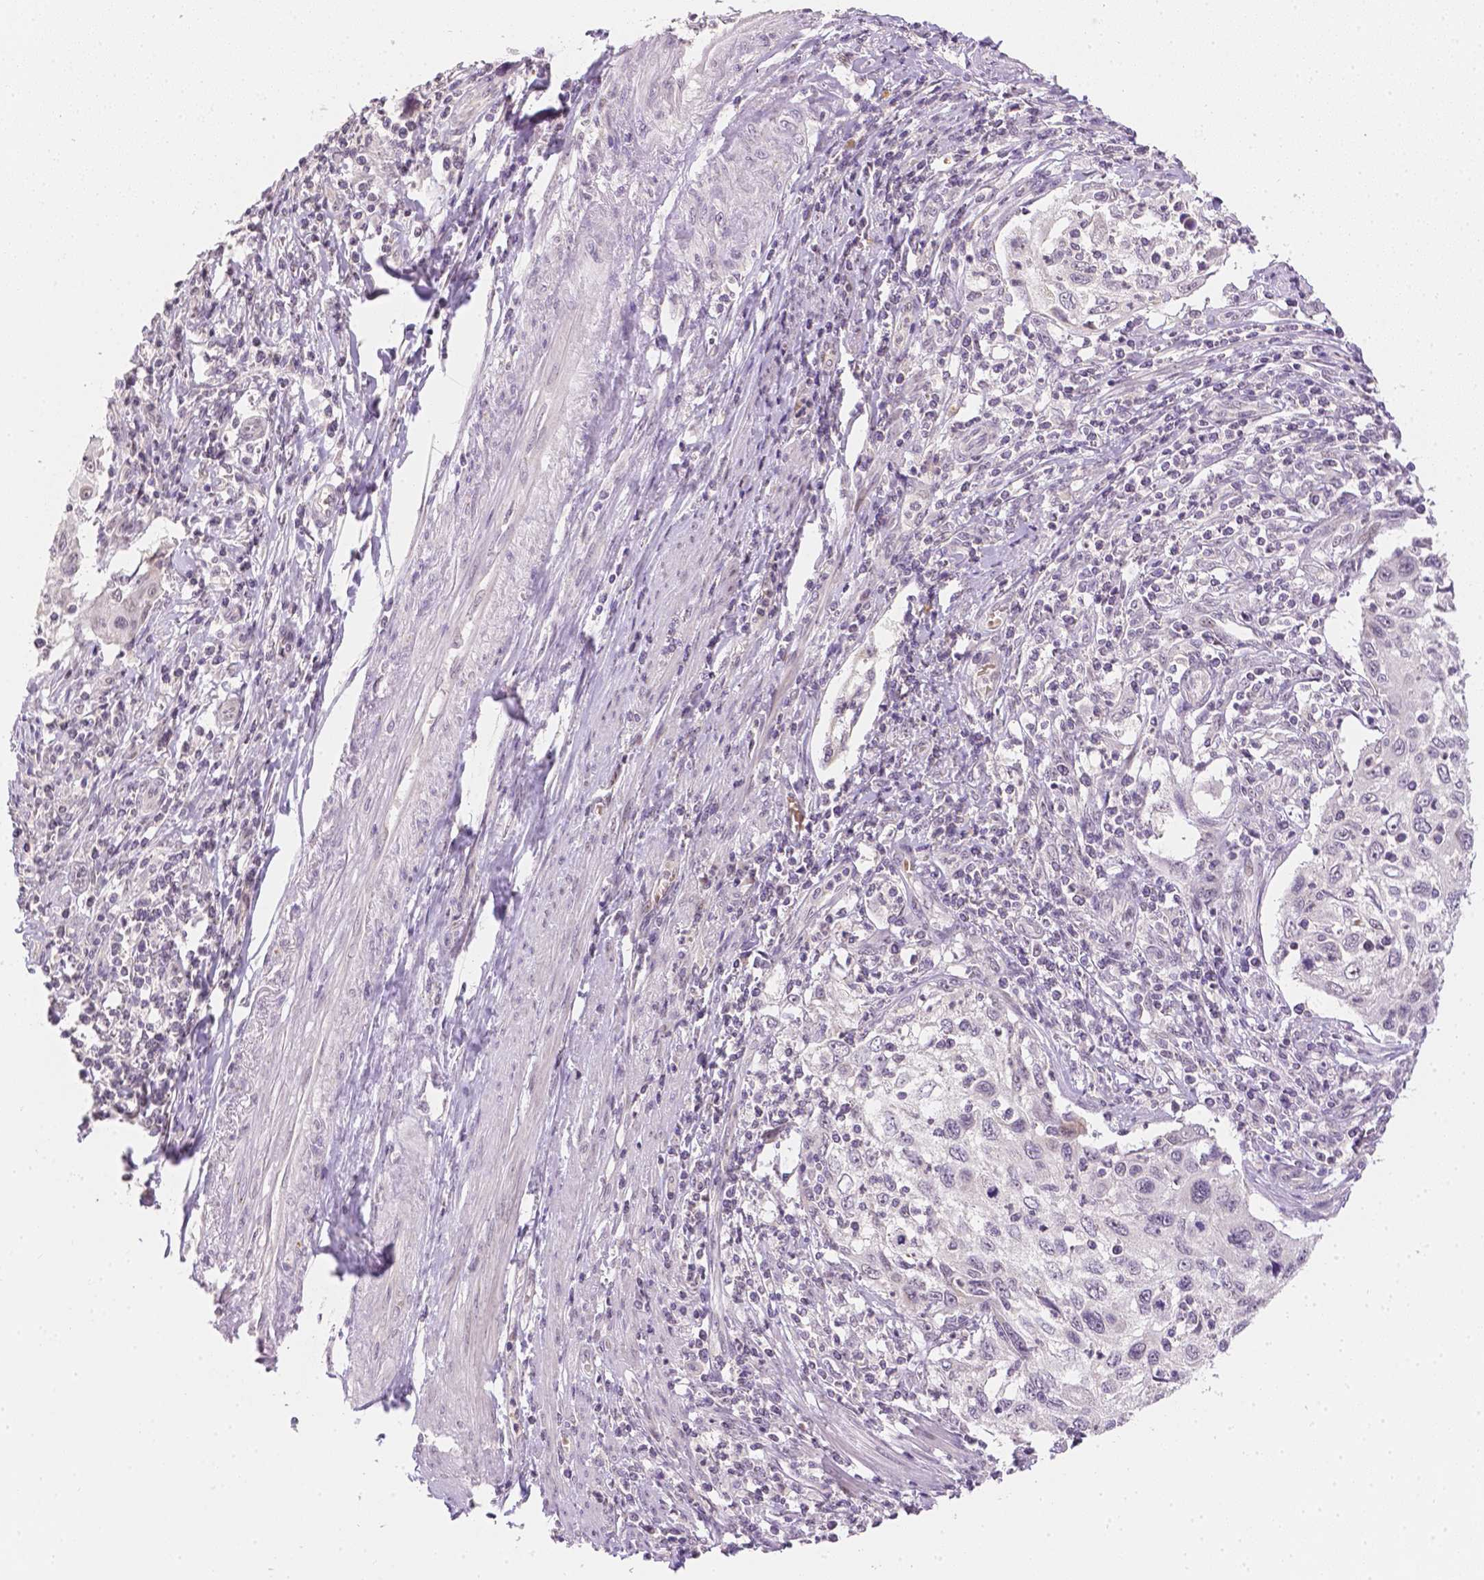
{"staining": {"intensity": "negative", "quantity": "none", "location": "none"}, "tissue": "cervical cancer", "cell_type": "Tumor cells", "image_type": "cancer", "snomed": [{"axis": "morphology", "description": "Squamous cell carcinoma, NOS"}, {"axis": "topography", "description": "Cervix"}], "caption": "An immunohistochemistry histopathology image of squamous cell carcinoma (cervical) is shown. There is no staining in tumor cells of squamous cell carcinoma (cervical). Nuclei are stained in blue.", "gene": "ZNF280B", "patient": {"sex": "female", "age": 70}}